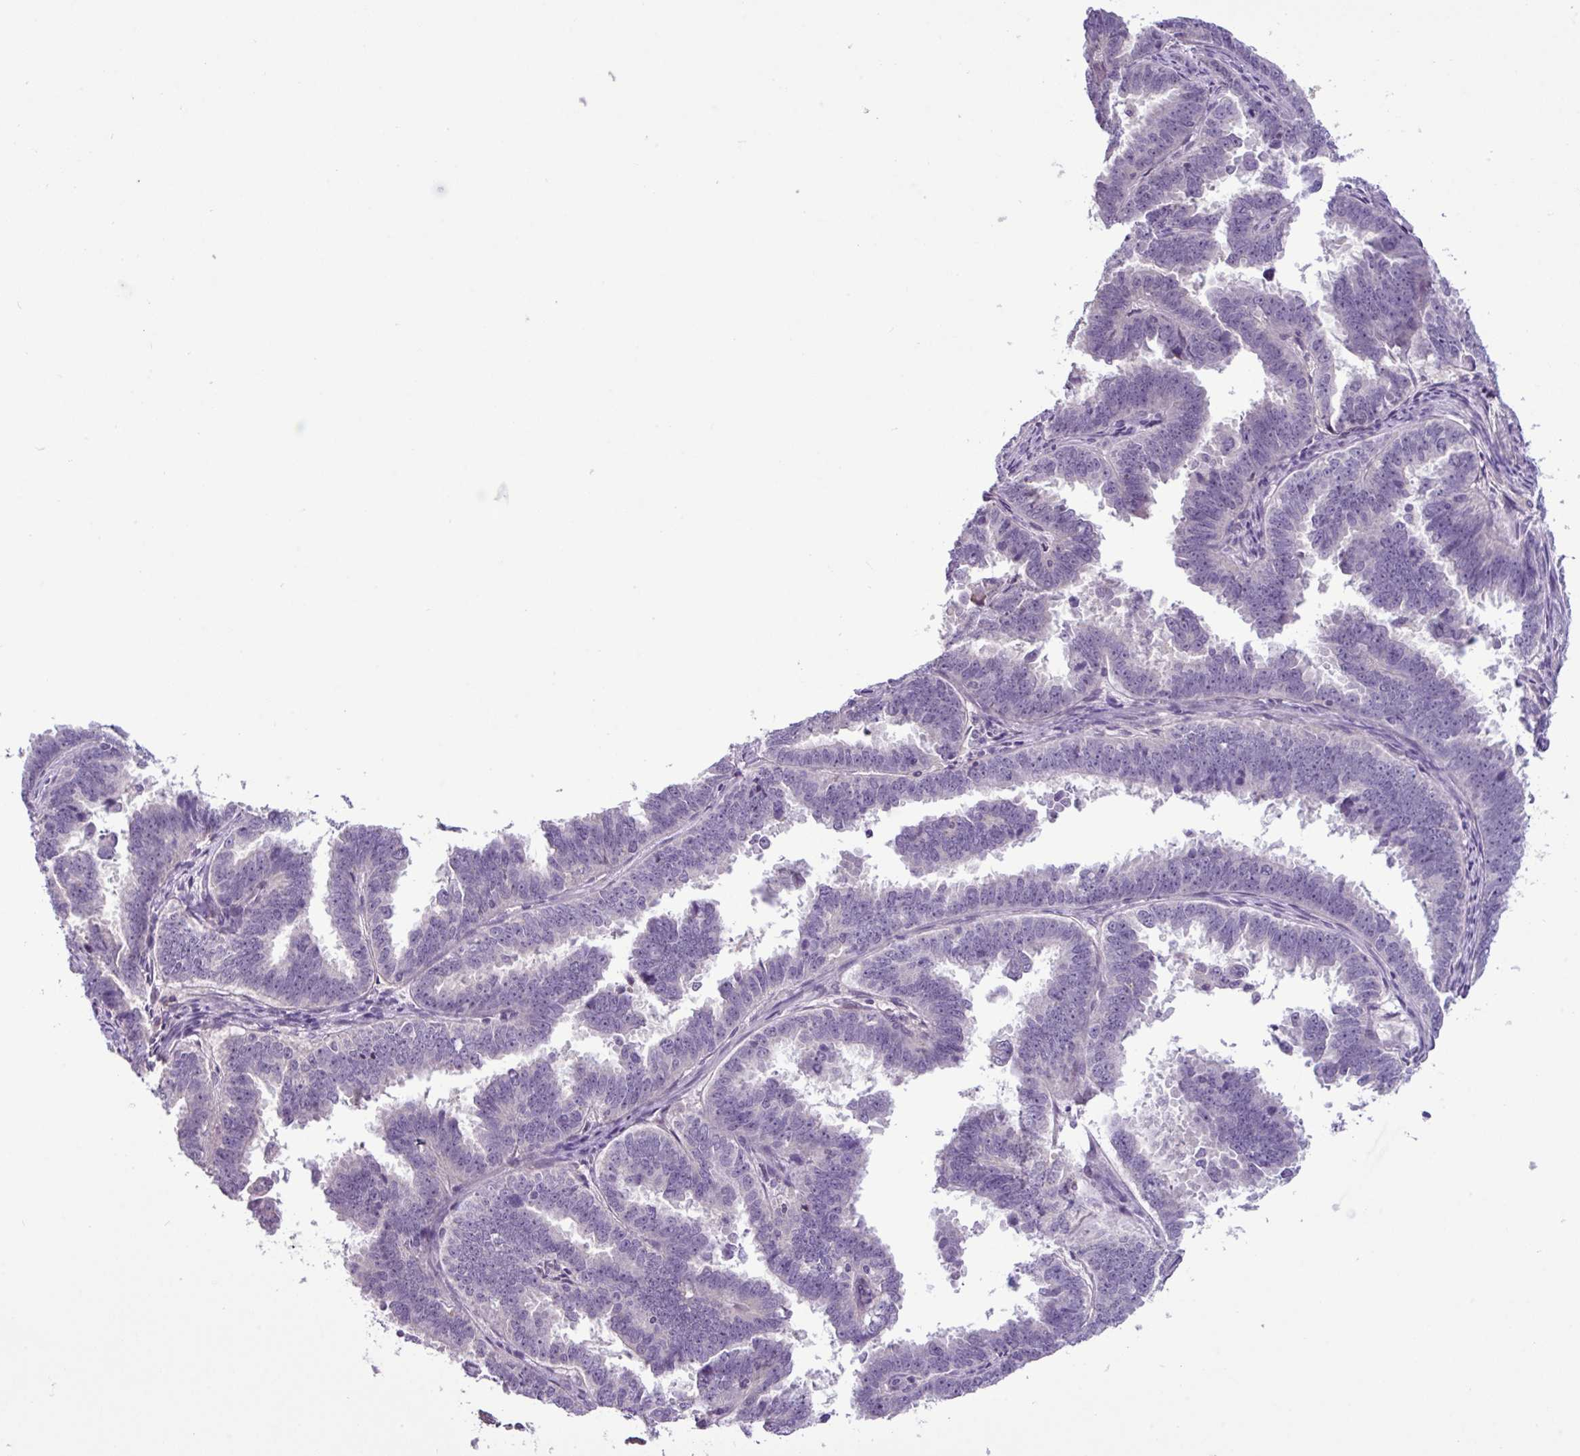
{"staining": {"intensity": "negative", "quantity": "none", "location": "none"}, "tissue": "endometrial cancer", "cell_type": "Tumor cells", "image_type": "cancer", "snomed": [{"axis": "morphology", "description": "Adenocarcinoma, NOS"}, {"axis": "topography", "description": "Endometrium"}], "caption": "Immunohistochemical staining of human endometrial adenocarcinoma displays no significant expression in tumor cells. The staining is performed using DAB (3,3'-diaminobenzidine) brown chromogen with nuclei counter-stained in using hematoxylin.", "gene": "PNLDC1", "patient": {"sex": "female", "age": 75}}